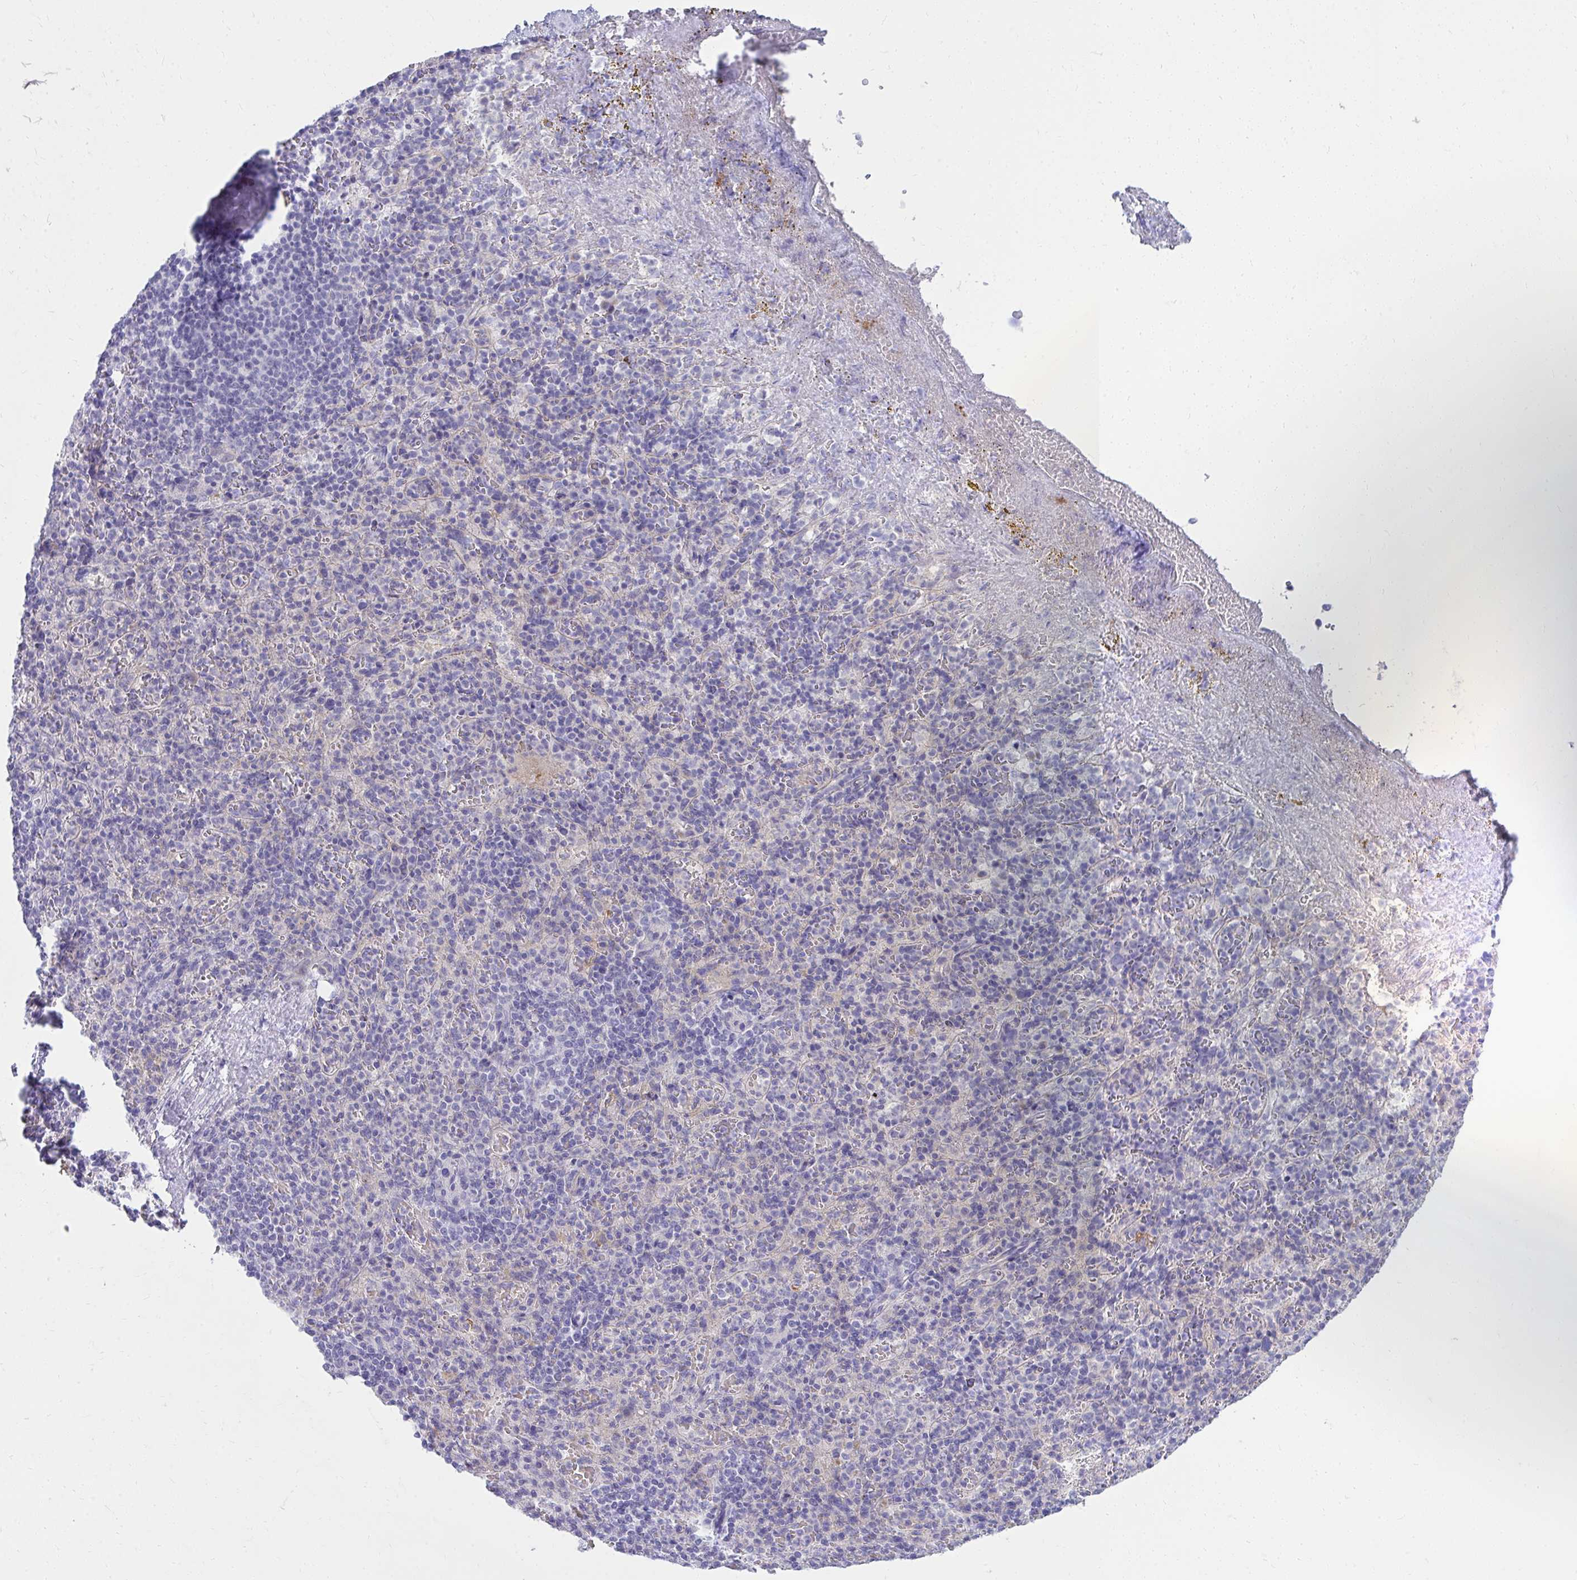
{"staining": {"intensity": "negative", "quantity": "none", "location": "none"}, "tissue": "spleen", "cell_type": "Cells in red pulp", "image_type": "normal", "snomed": [{"axis": "morphology", "description": "Normal tissue, NOS"}, {"axis": "topography", "description": "Spleen"}], "caption": "Immunohistochemistry histopathology image of normal human spleen stained for a protein (brown), which displays no staining in cells in red pulp.", "gene": "LRRC36", "patient": {"sex": "female", "age": 74}}